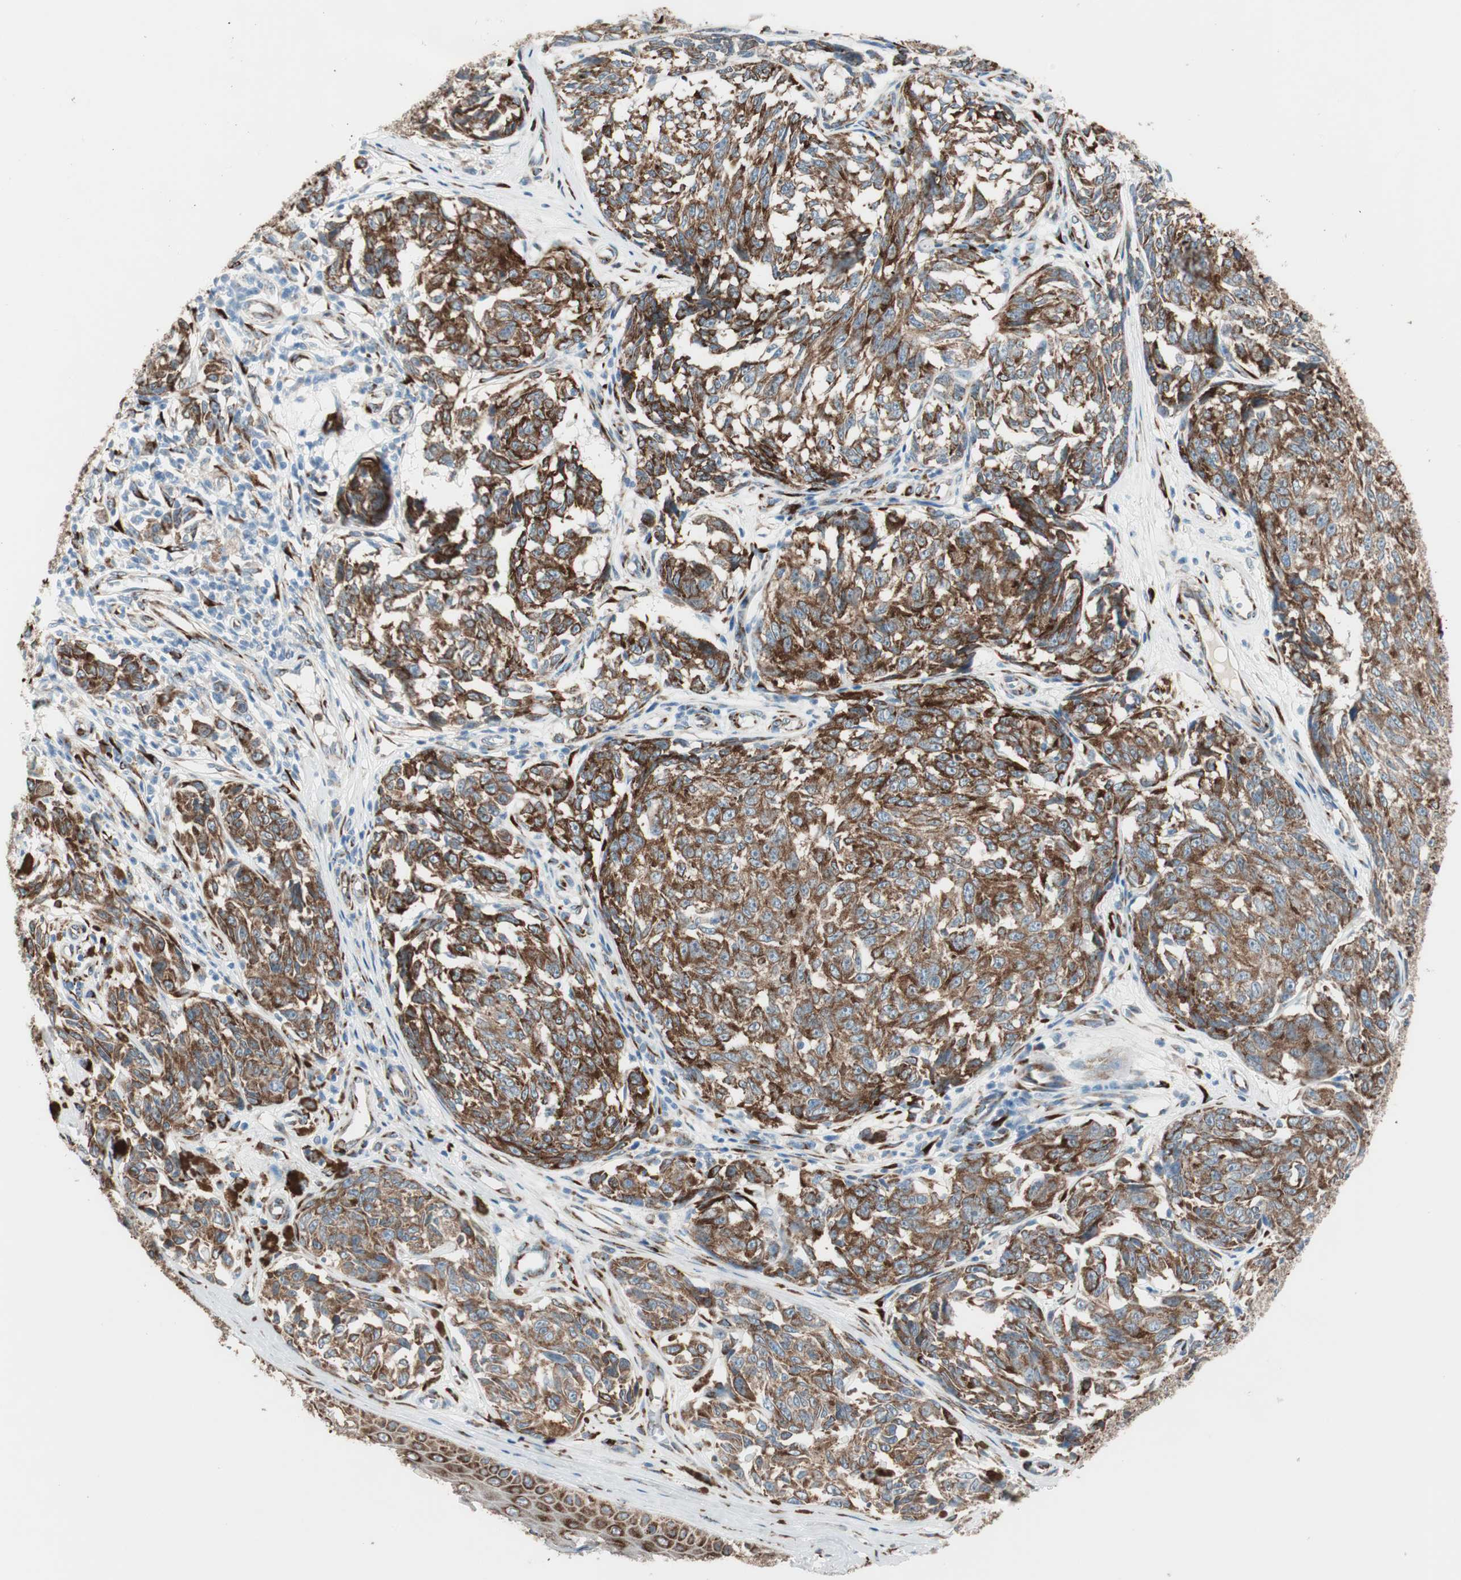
{"staining": {"intensity": "strong", "quantity": ">75%", "location": "cytoplasmic/membranous"}, "tissue": "melanoma", "cell_type": "Tumor cells", "image_type": "cancer", "snomed": [{"axis": "morphology", "description": "Malignant melanoma, NOS"}, {"axis": "topography", "description": "Skin"}], "caption": "Strong cytoplasmic/membranous expression for a protein is seen in about >75% of tumor cells of melanoma using IHC.", "gene": "P4HTM", "patient": {"sex": "female", "age": 64}}